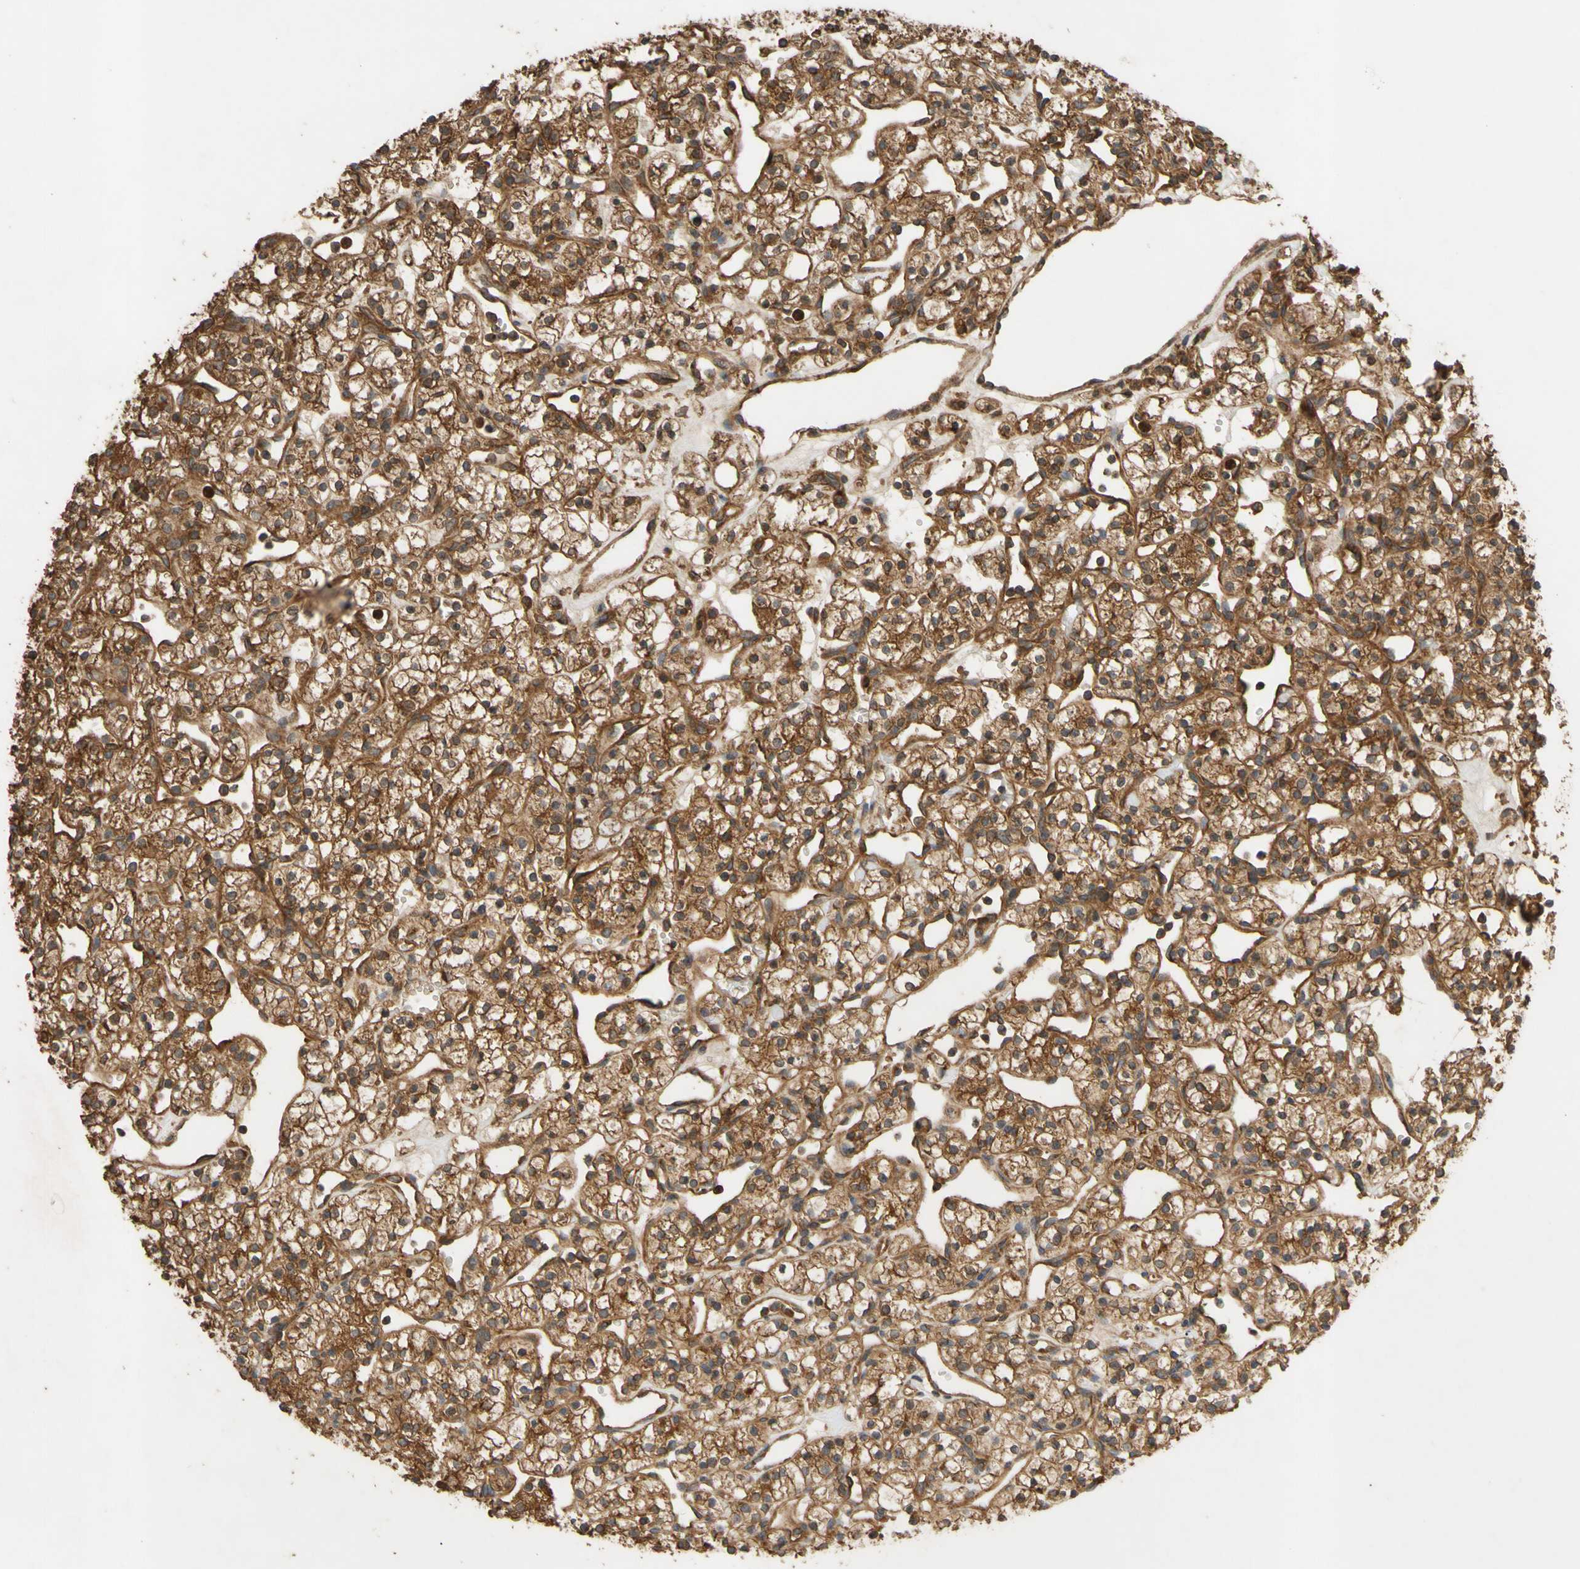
{"staining": {"intensity": "strong", "quantity": ">75%", "location": "cytoplasmic/membranous"}, "tissue": "renal cancer", "cell_type": "Tumor cells", "image_type": "cancer", "snomed": [{"axis": "morphology", "description": "Adenocarcinoma, NOS"}, {"axis": "topography", "description": "Kidney"}], "caption": "Protein staining displays strong cytoplasmic/membranous staining in approximately >75% of tumor cells in adenocarcinoma (renal).", "gene": "CTTN", "patient": {"sex": "female", "age": 60}}